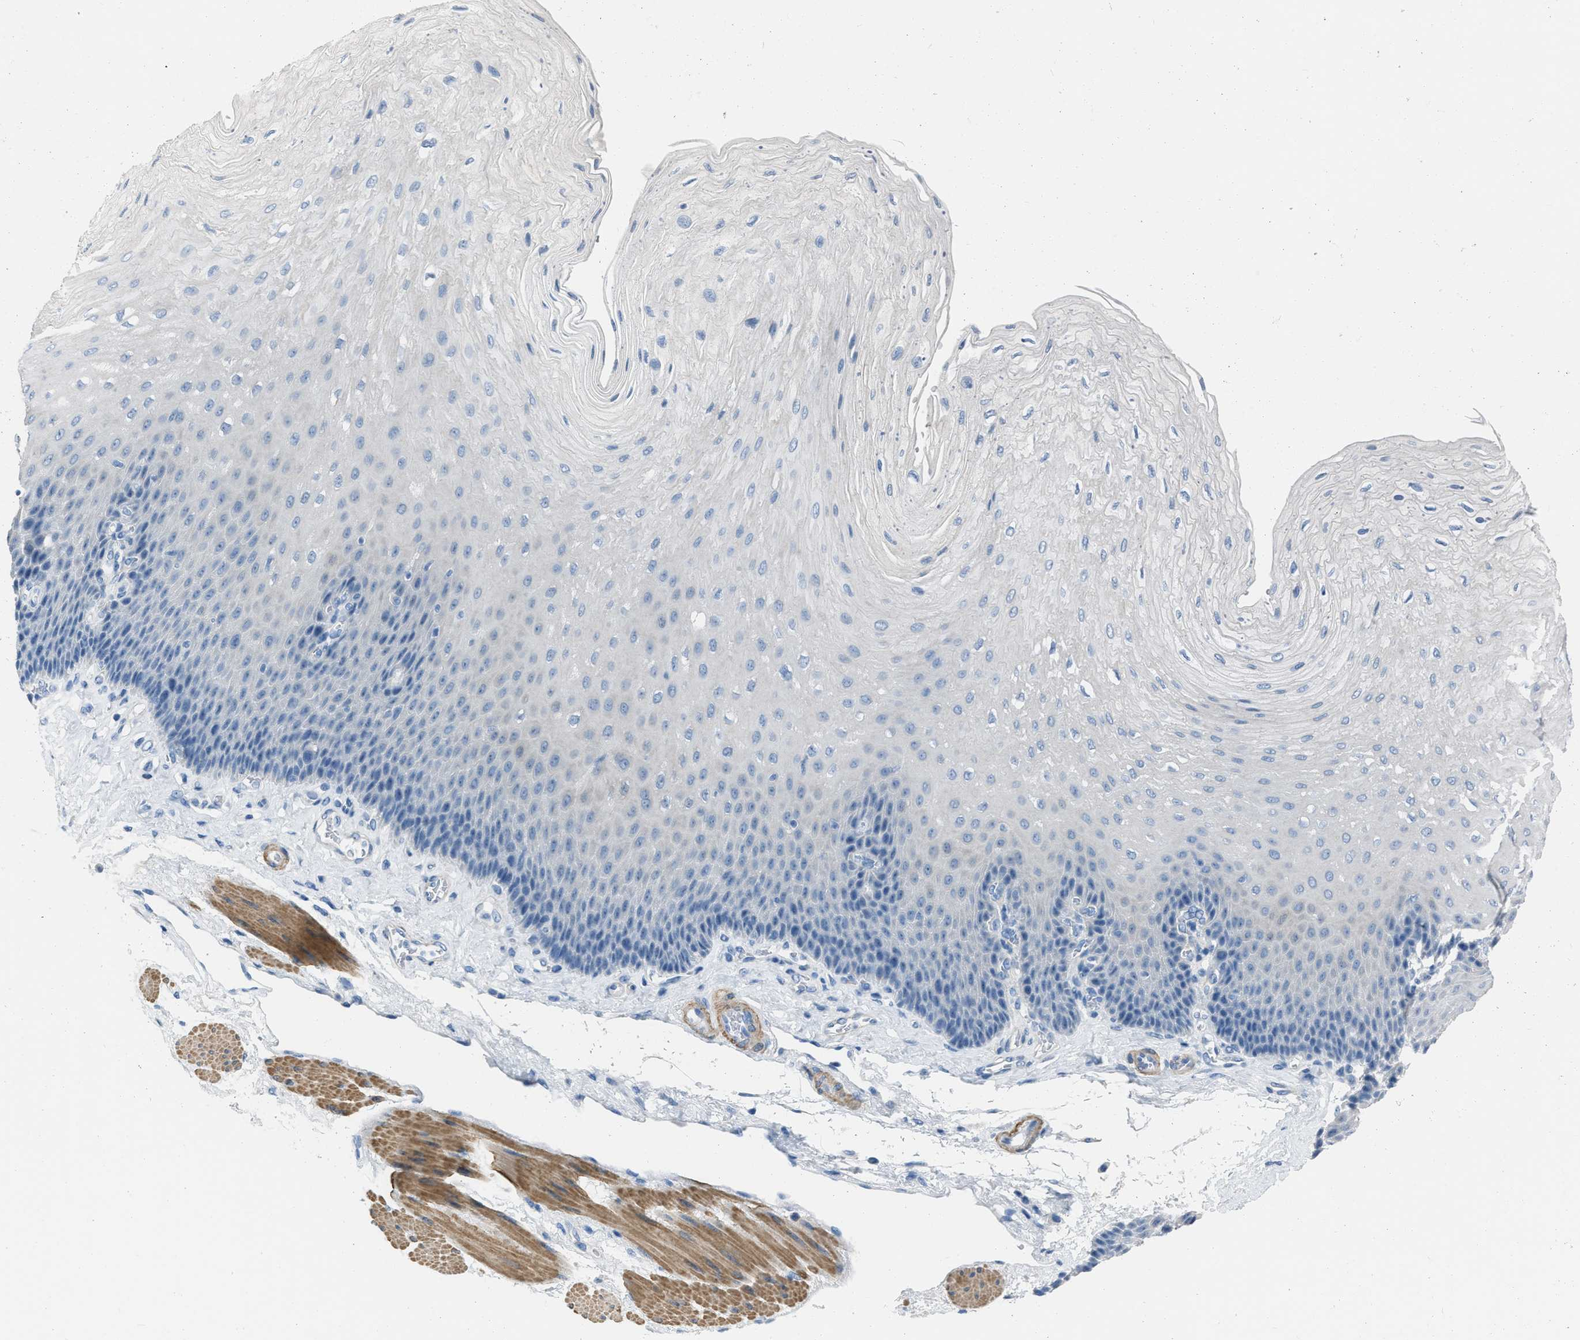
{"staining": {"intensity": "negative", "quantity": "none", "location": "none"}, "tissue": "esophagus", "cell_type": "Squamous epithelial cells", "image_type": "normal", "snomed": [{"axis": "morphology", "description": "Normal tissue, NOS"}, {"axis": "topography", "description": "Esophagus"}], "caption": "Squamous epithelial cells are negative for protein expression in normal human esophagus. (DAB (3,3'-diaminobenzidine) immunohistochemistry with hematoxylin counter stain).", "gene": "SPATC1L", "patient": {"sex": "female", "age": 72}}